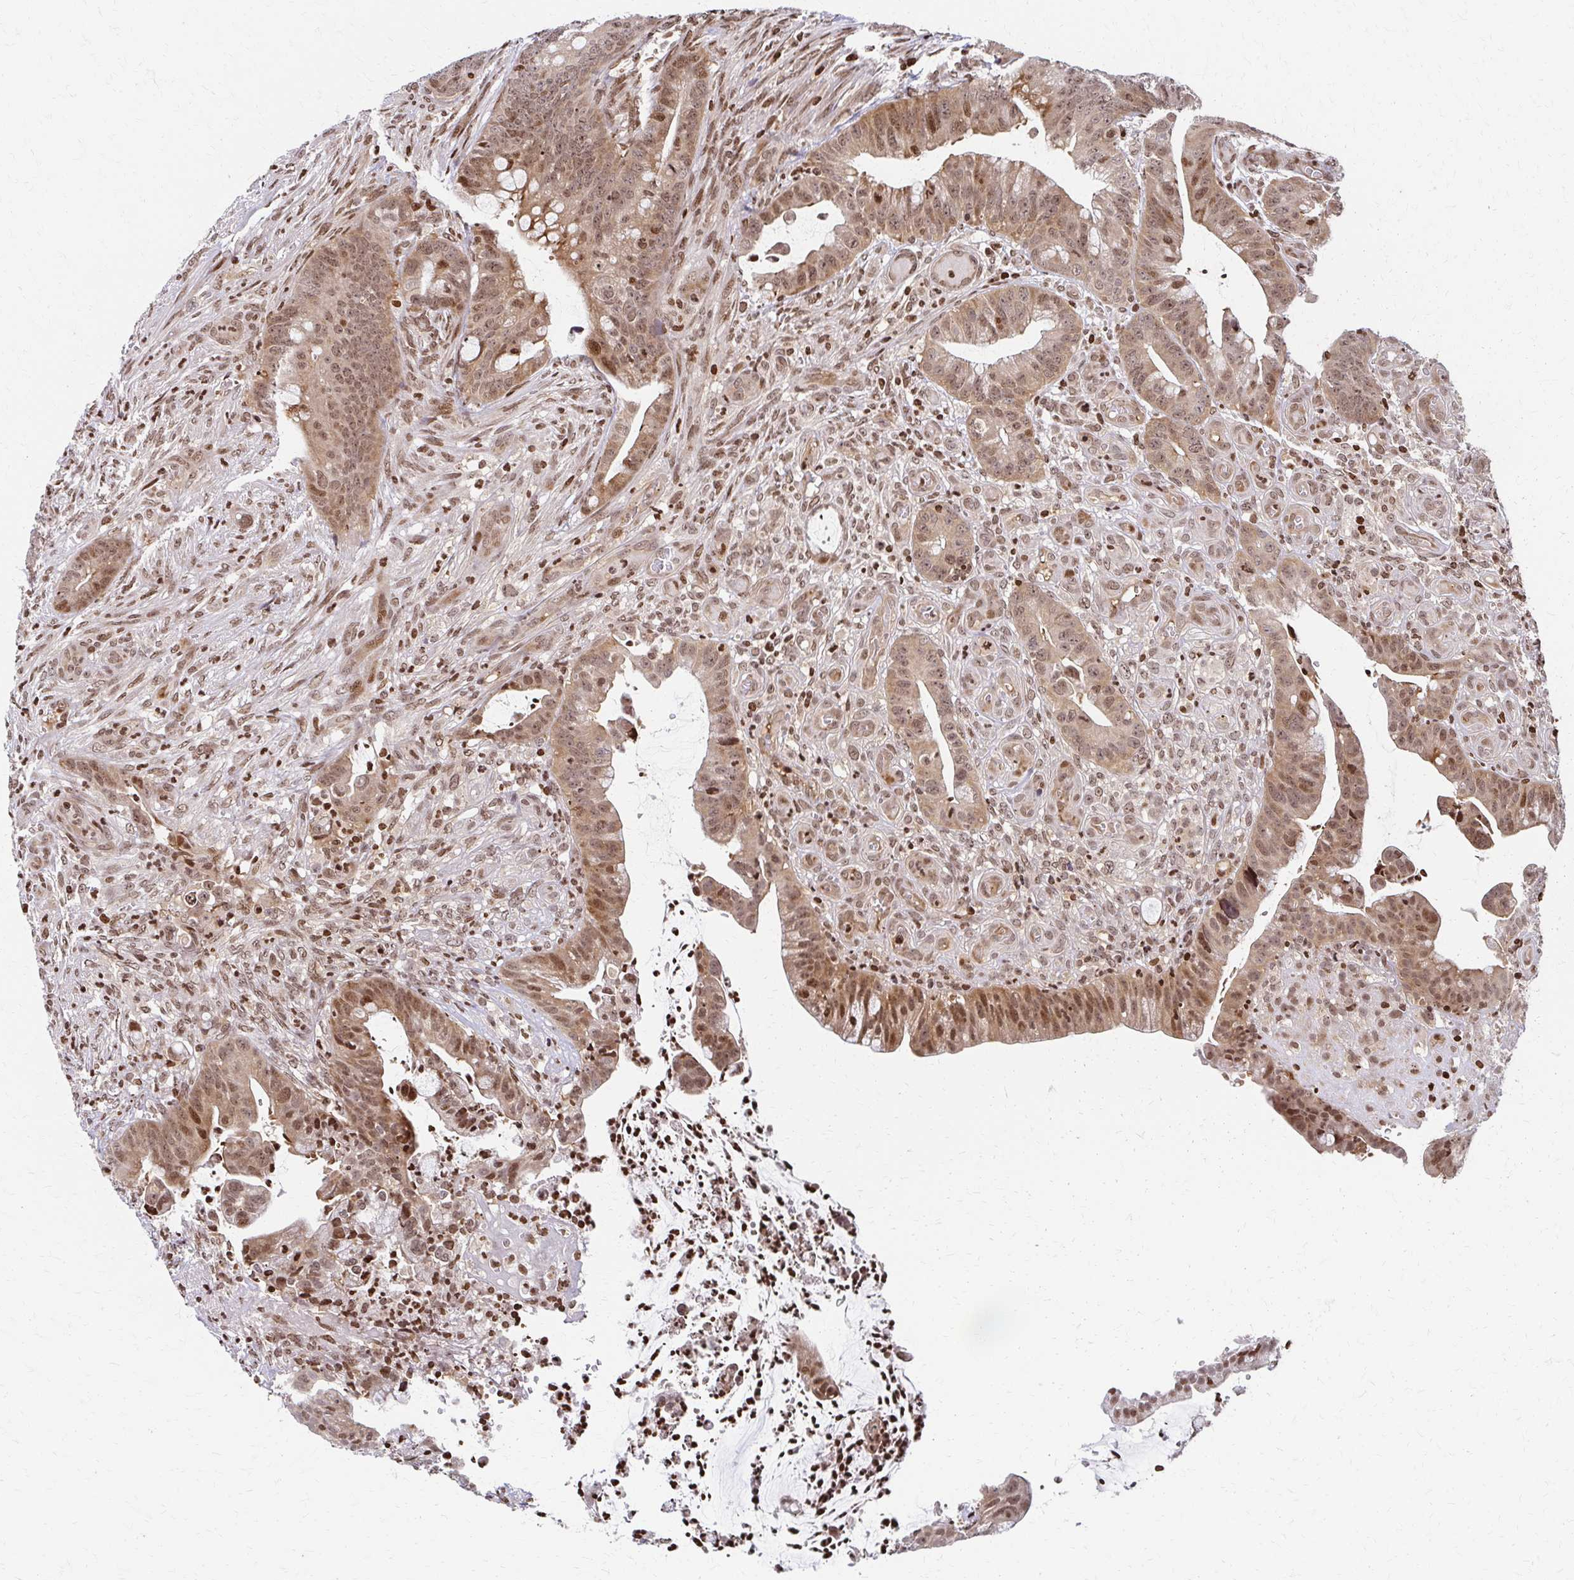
{"staining": {"intensity": "moderate", "quantity": ">75%", "location": "cytoplasmic/membranous,nuclear"}, "tissue": "colorectal cancer", "cell_type": "Tumor cells", "image_type": "cancer", "snomed": [{"axis": "morphology", "description": "Adenocarcinoma, NOS"}, {"axis": "topography", "description": "Colon"}], "caption": "Colorectal cancer stained for a protein (brown) reveals moderate cytoplasmic/membranous and nuclear positive positivity in about >75% of tumor cells.", "gene": "PSMD7", "patient": {"sex": "male", "age": 62}}